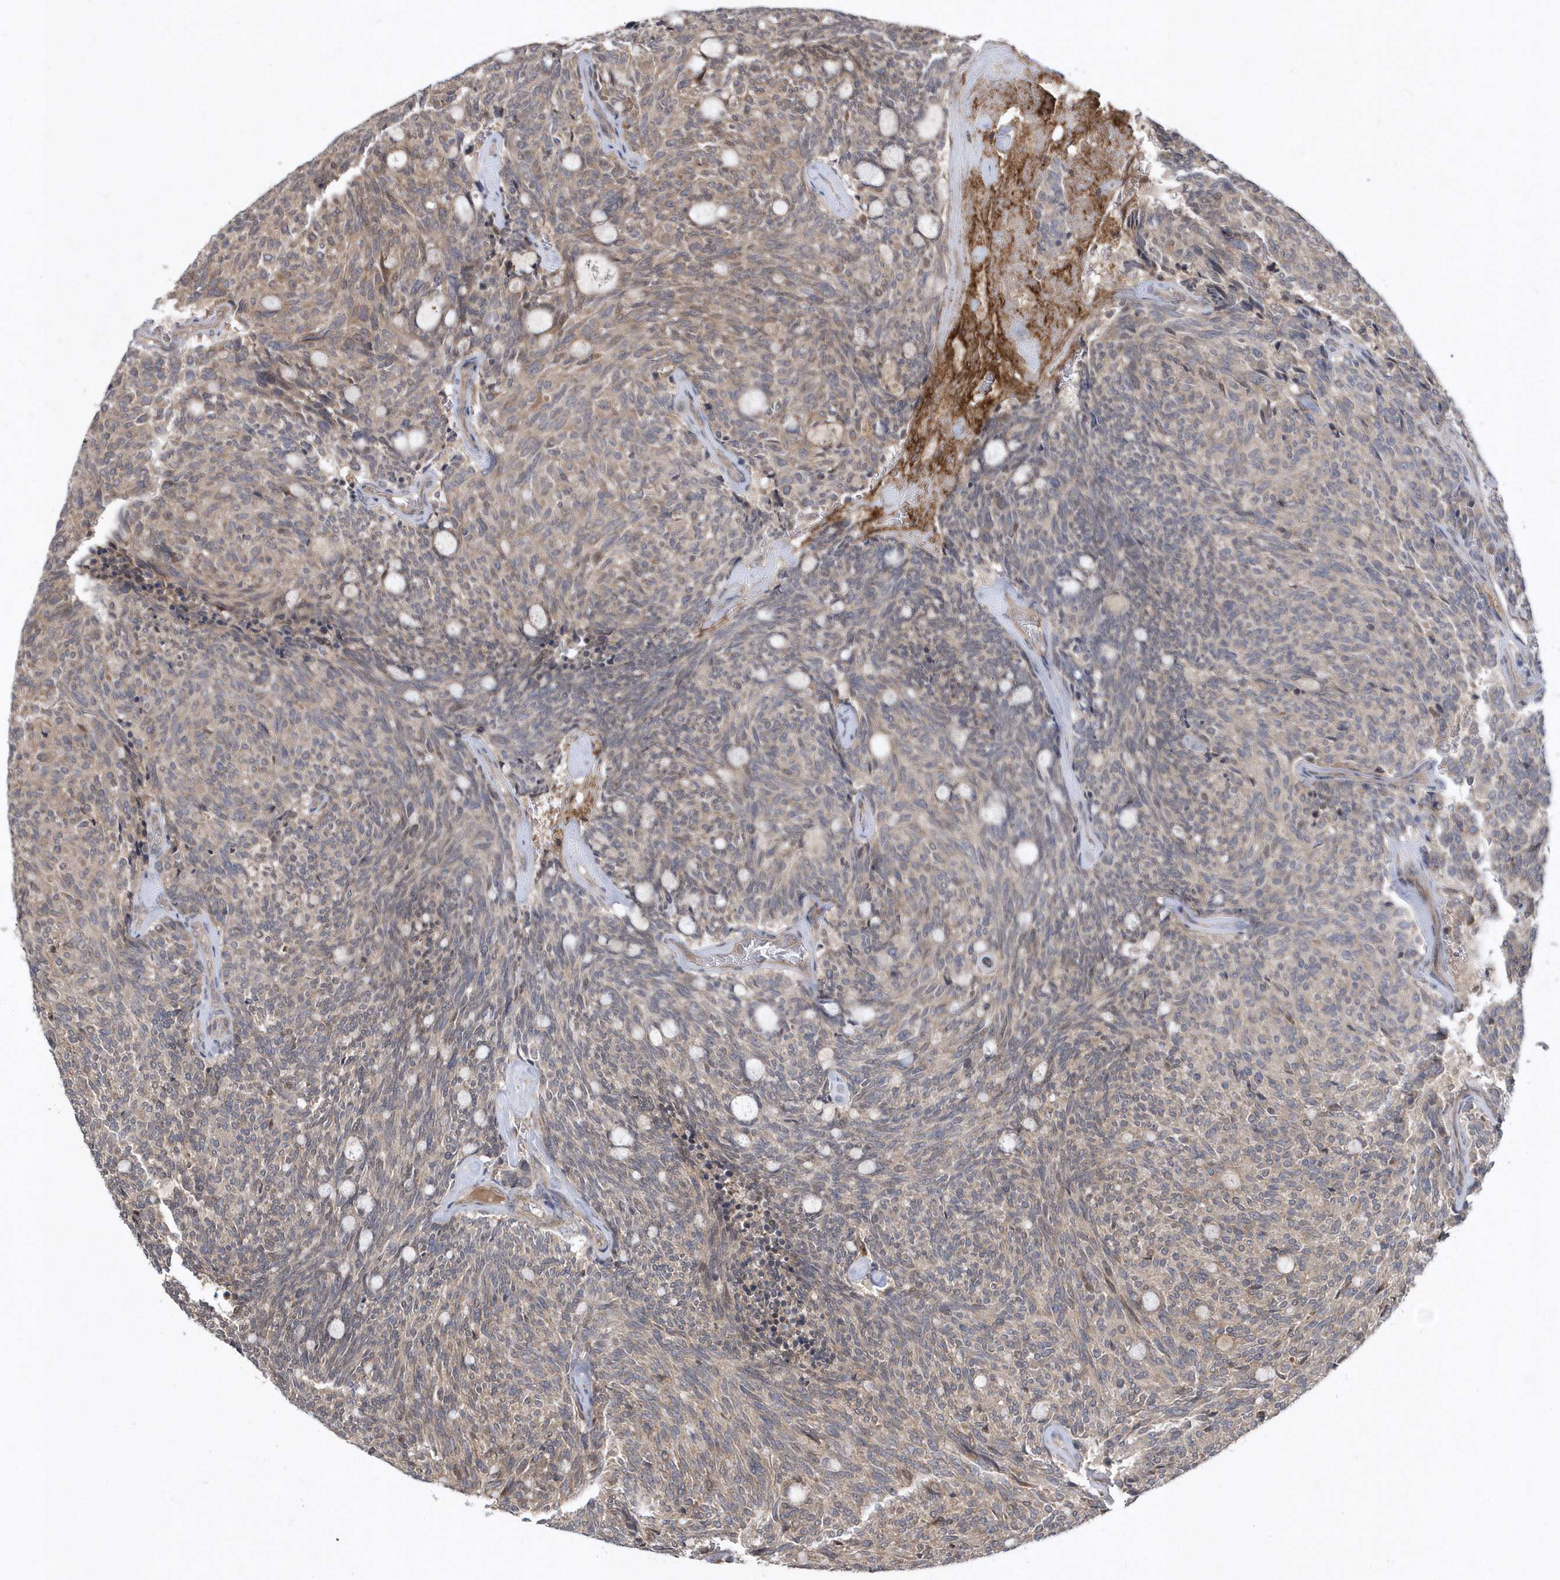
{"staining": {"intensity": "weak", "quantity": "25%-75%", "location": "cytoplasmic/membranous"}, "tissue": "carcinoid", "cell_type": "Tumor cells", "image_type": "cancer", "snomed": [{"axis": "morphology", "description": "Carcinoid, malignant, NOS"}, {"axis": "topography", "description": "Pancreas"}], "caption": "Human carcinoid (malignant) stained with a protein marker reveals weak staining in tumor cells.", "gene": "HMGCS1", "patient": {"sex": "female", "age": 54}}